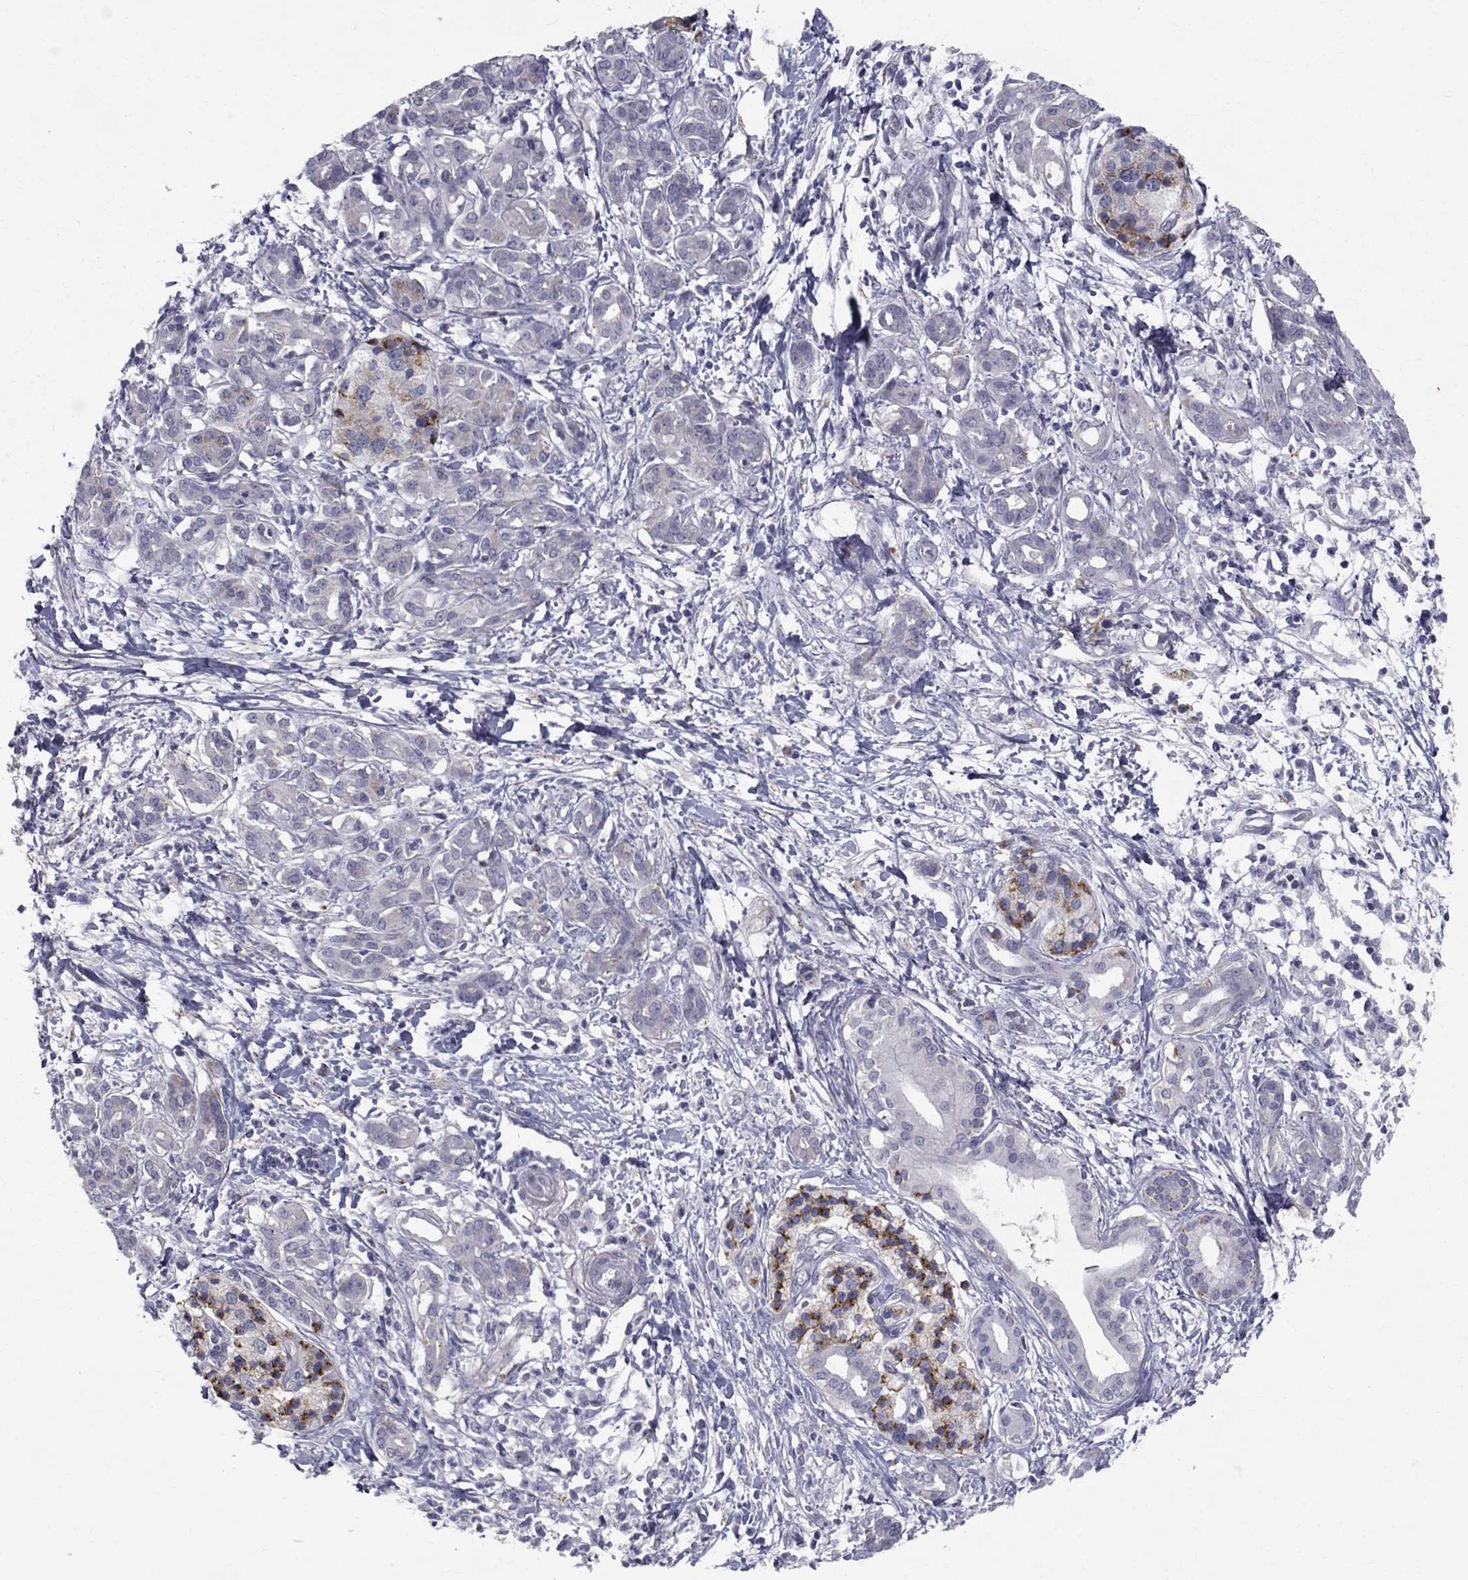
{"staining": {"intensity": "moderate", "quantity": "25%-75%", "location": "cytoplasmic/membranous"}, "tissue": "pancreatic cancer", "cell_type": "Tumor cells", "image_type": "cancer", "snomed": [{"axis": "morphology", "description": "Adenocarcinoma, NOS"}, {"axis": "topography", "description": "Pancreas"}], "caption": "Immunohistochemical staining of pancreatic cancer displays moderate cytoplasmic/membranous protein expression in approximately 25%-75% of tumor cells.", "gene": "CLIC6", "patient": {"sex": "male", "age": 72}}